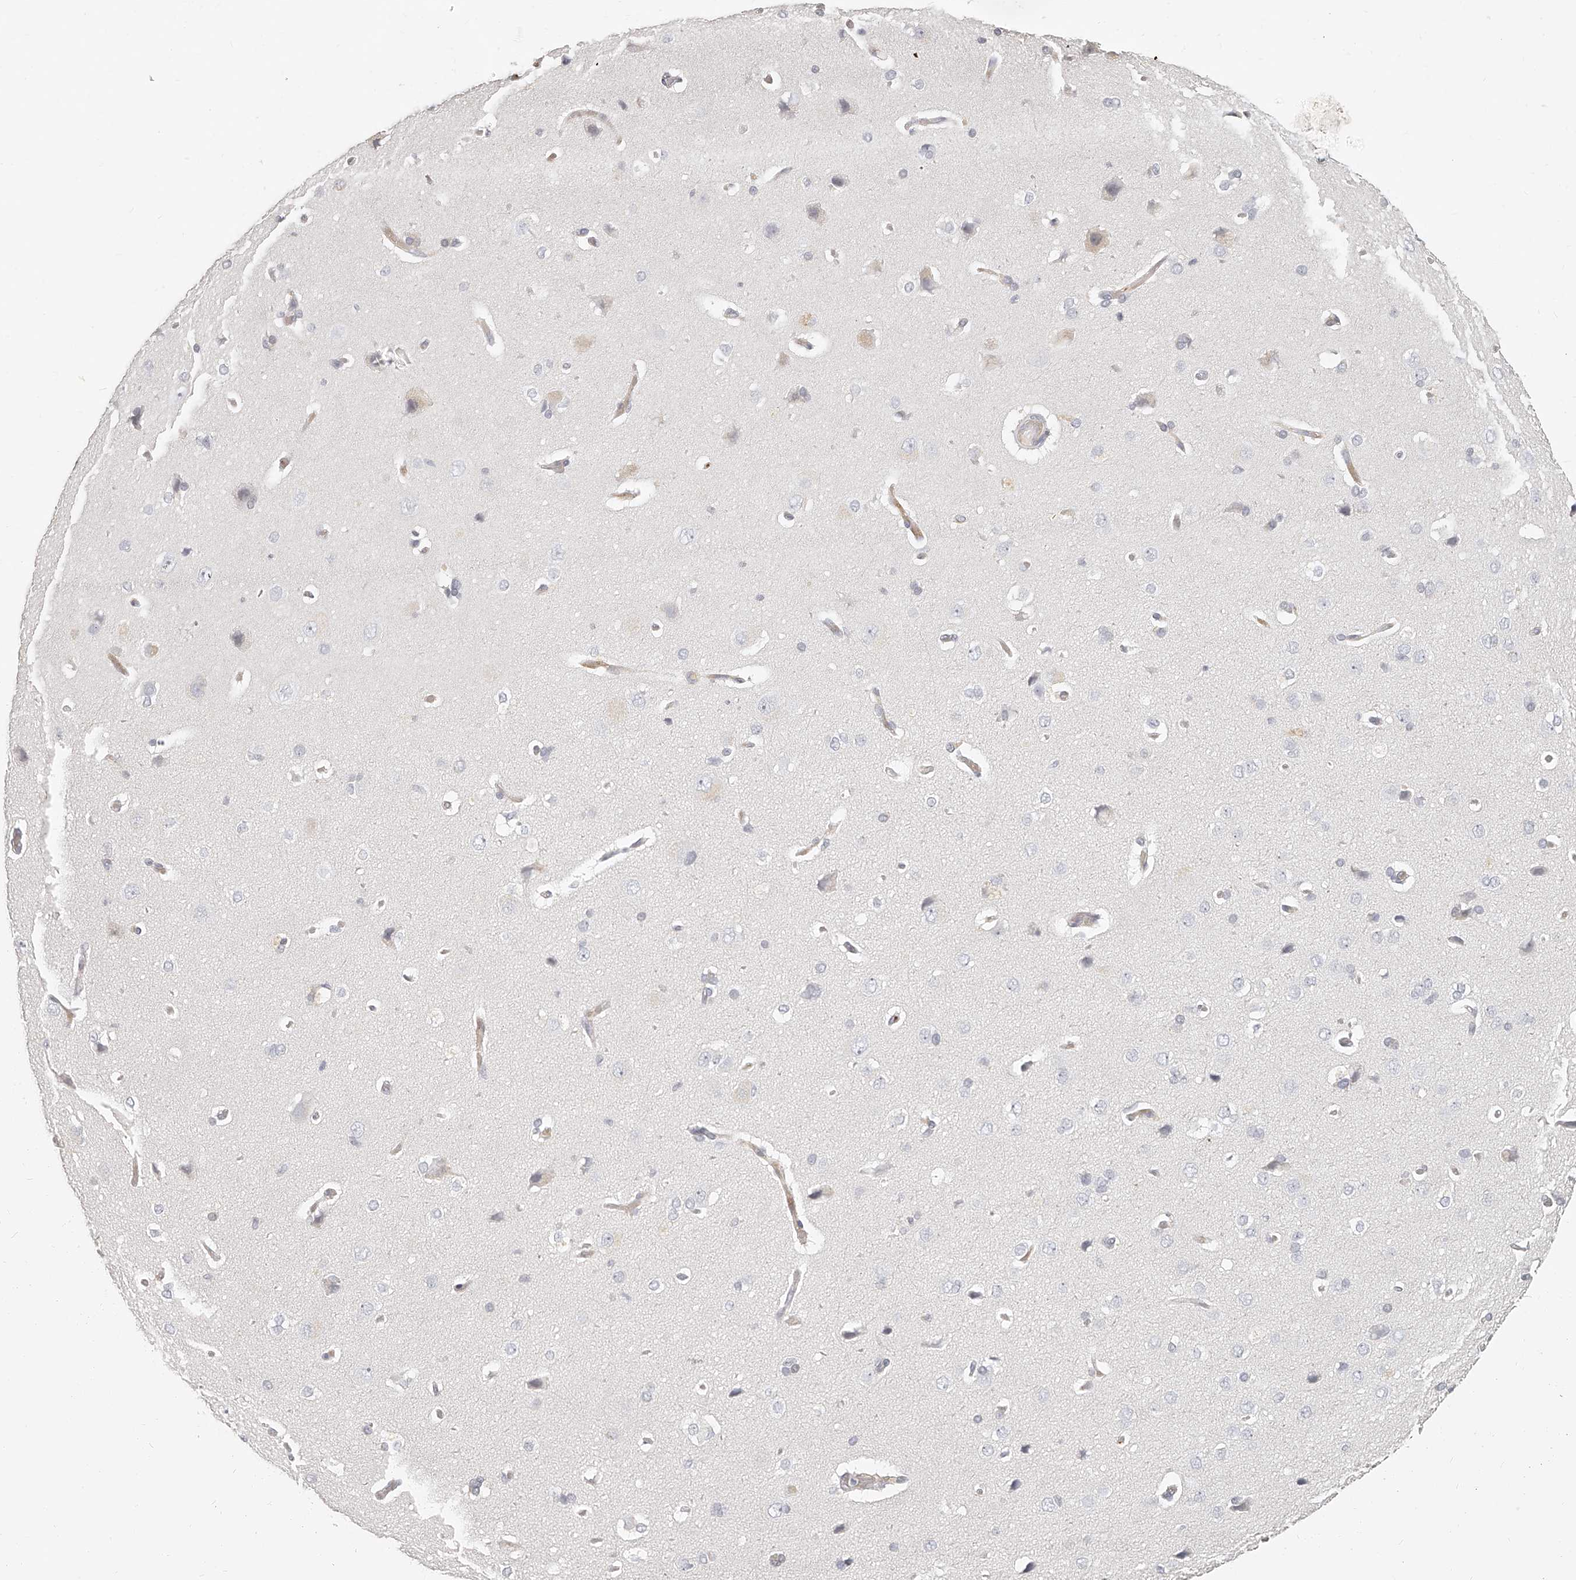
{"staining": {"intensity": "negative", "quantity": "none", "location": "none"}, "tissue": "cerebral cortex", "cell_type": "Endothelial cells", "image_type": "normal", "snomed": [{"axis": "morphology", "description": "Normal tissue, NOS"}, {"axis": "topography", "description": "Cerebral cortex"}], "caption": "This is an IHC micrograph of normal human cerebral cortex. There is no expression in endothelial cells.", "gene": "ITGB3", "patient": {"sex": "male", "age": 62}}